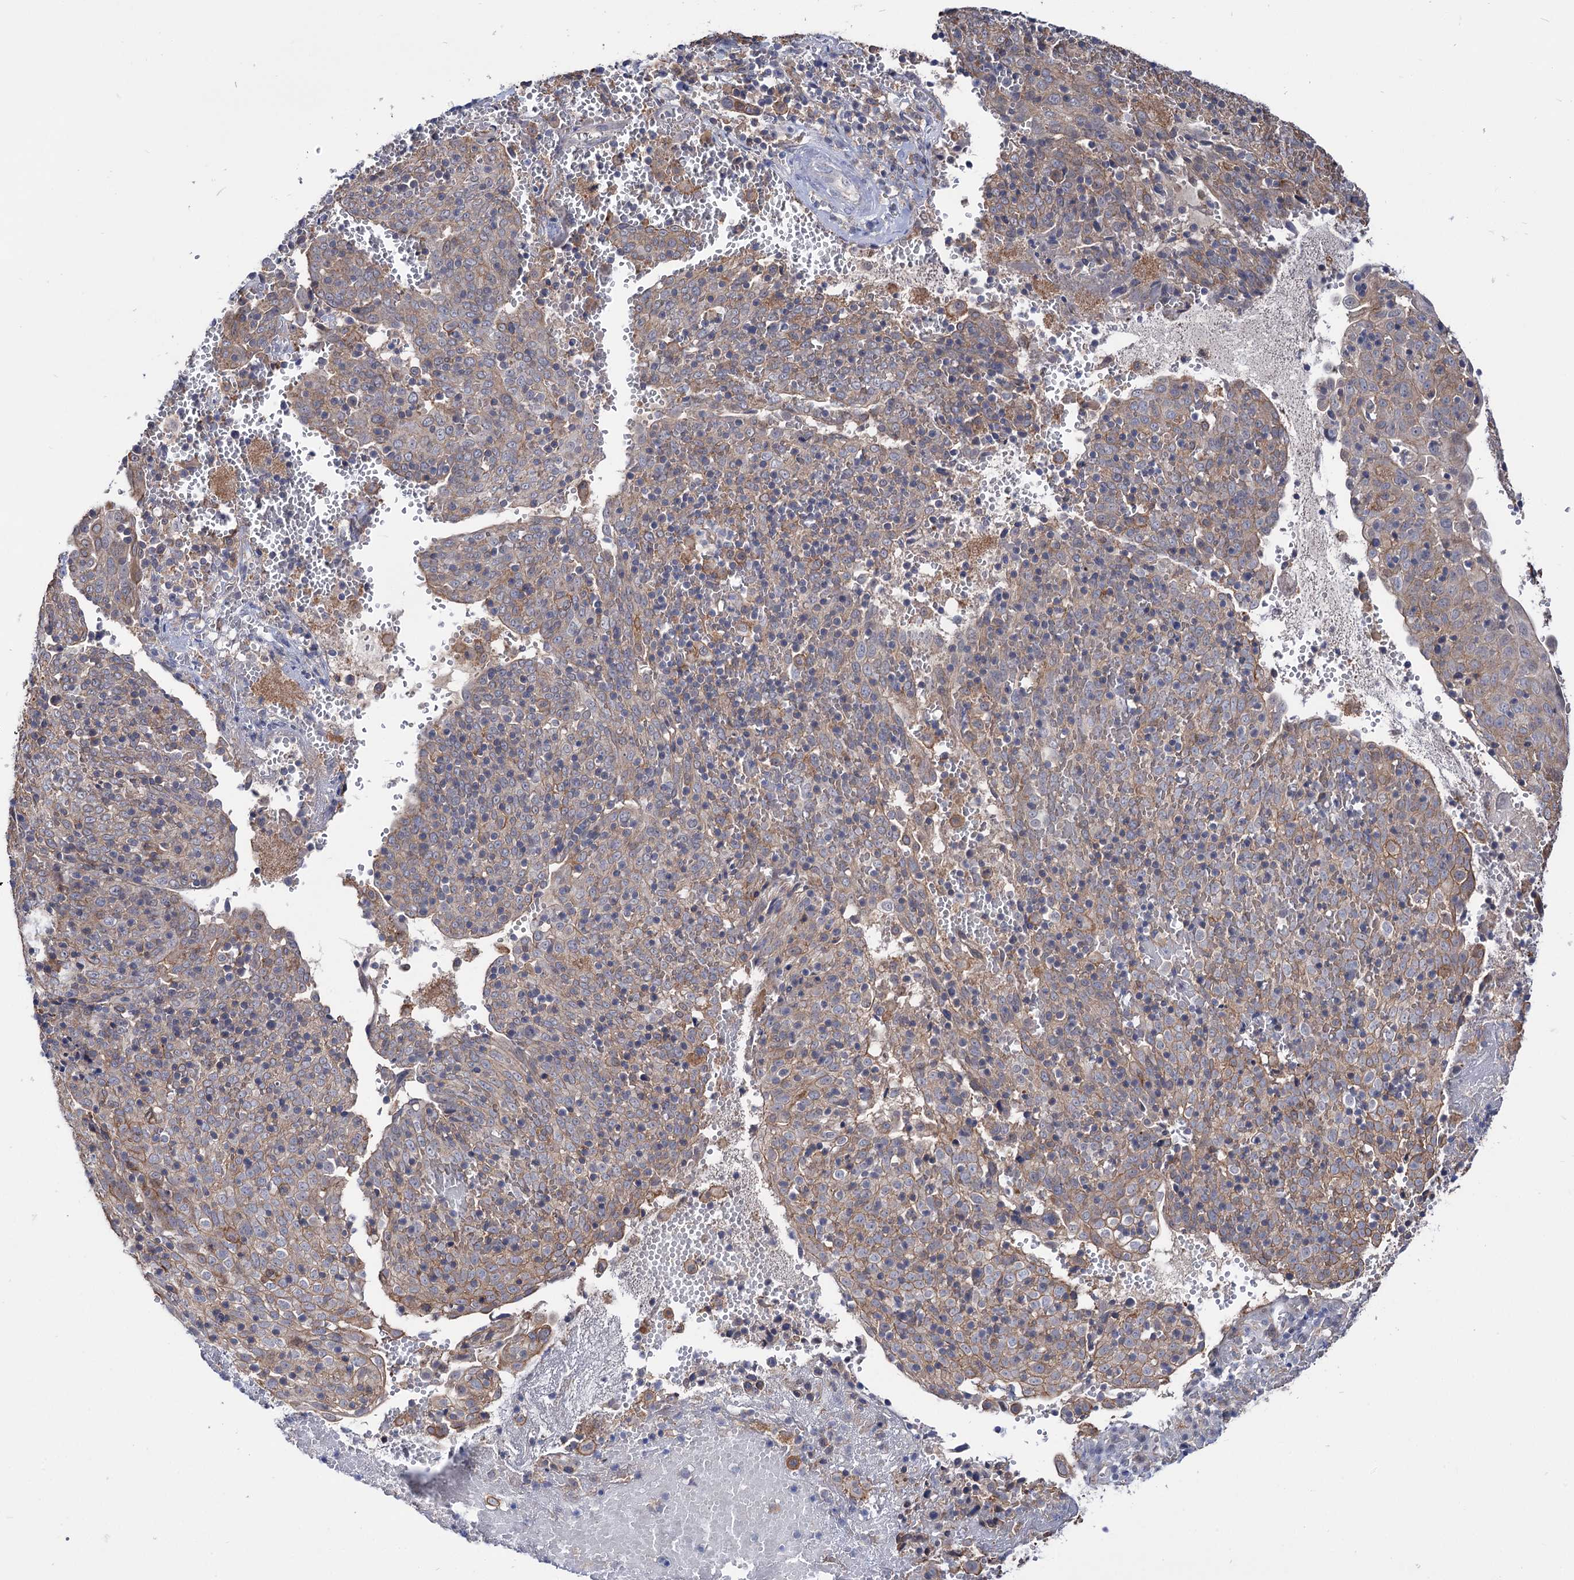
{"staining": {"intensity": "weak", "quantity": "<25%", "location": "cytoplasmic/membranous"}, "tissue": "cervical cancer", "cell_type": "Tumor cells", "image_type": "cancer", "snomed": [{"axis": "morphology", "description": "Squamous cell carcinoma, NOS"}, {"axis": "topography", "description": "Cervix"}], "caption": "IHC photomicrograph of neoplastic tissue: squamous cell carcinoma (cervical) stained with DAB (3,3'-diaminobenzidine) reveals no significant protein positivity in tumor cells.", "gene": "NEK10", "patient": {"sex": "female", "age": 67}}